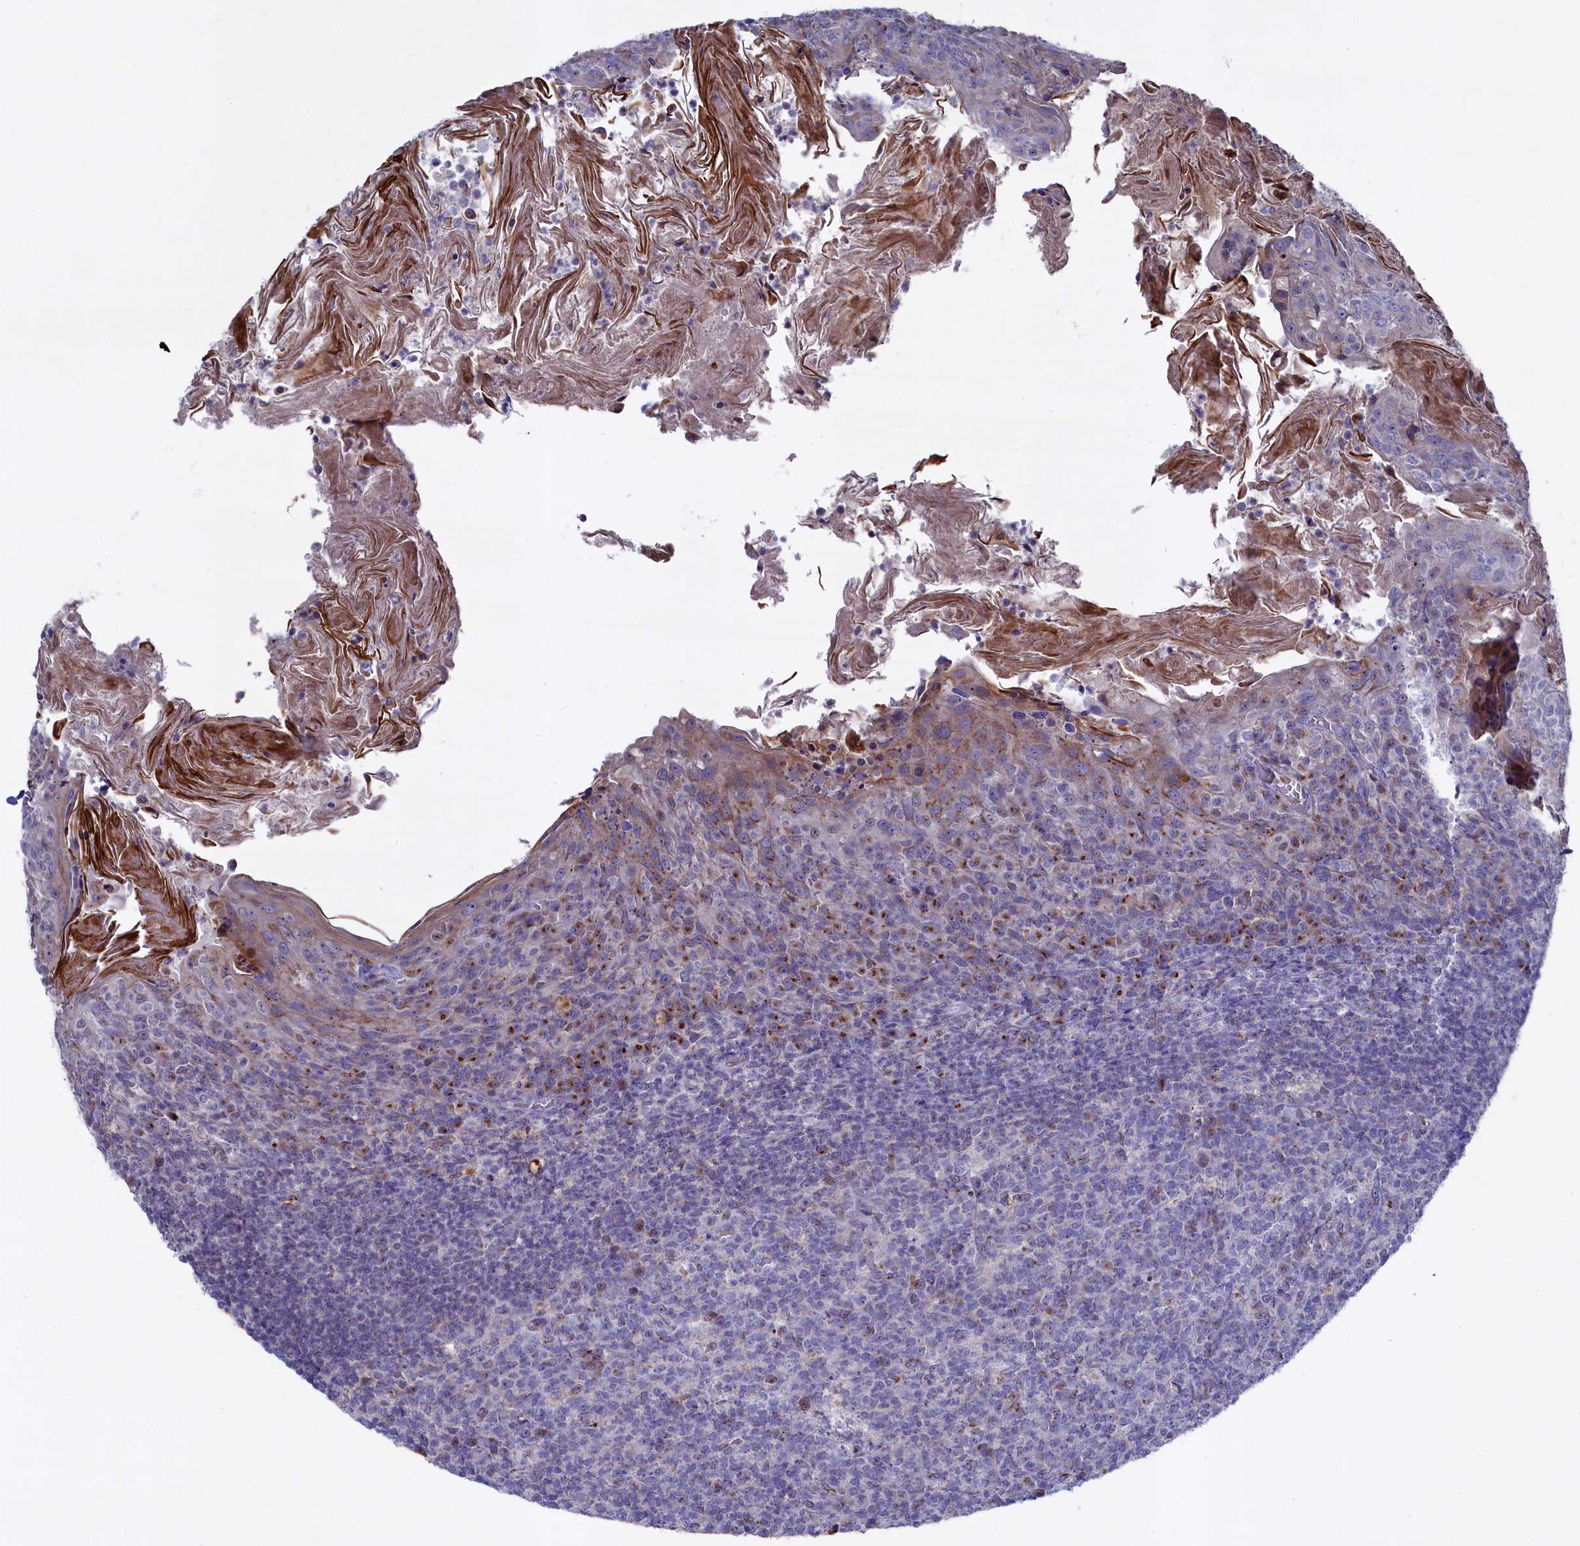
{"staining": {"intensity": "negative", "quantity": "none", "location": "none"}, "tissue": "tonsil", "cell_type": "Germinal center cells", "image_type": "normal", "snomed": [{"axis": "morphology", "description": "Normal tissue, NOS"}, {"axis": "topography", "description": "Tonsil"}], "caption": "Immunohistochemistry (IHC) of normal human tonsil shows no staining in germinal center cells. (Stains: DAB IHC with hematoxylin counter stain, Microscopy: brightfield microscopy at high magnification).", "gene": "GPR108", "patient": {"sex": "female", "age": 10}}